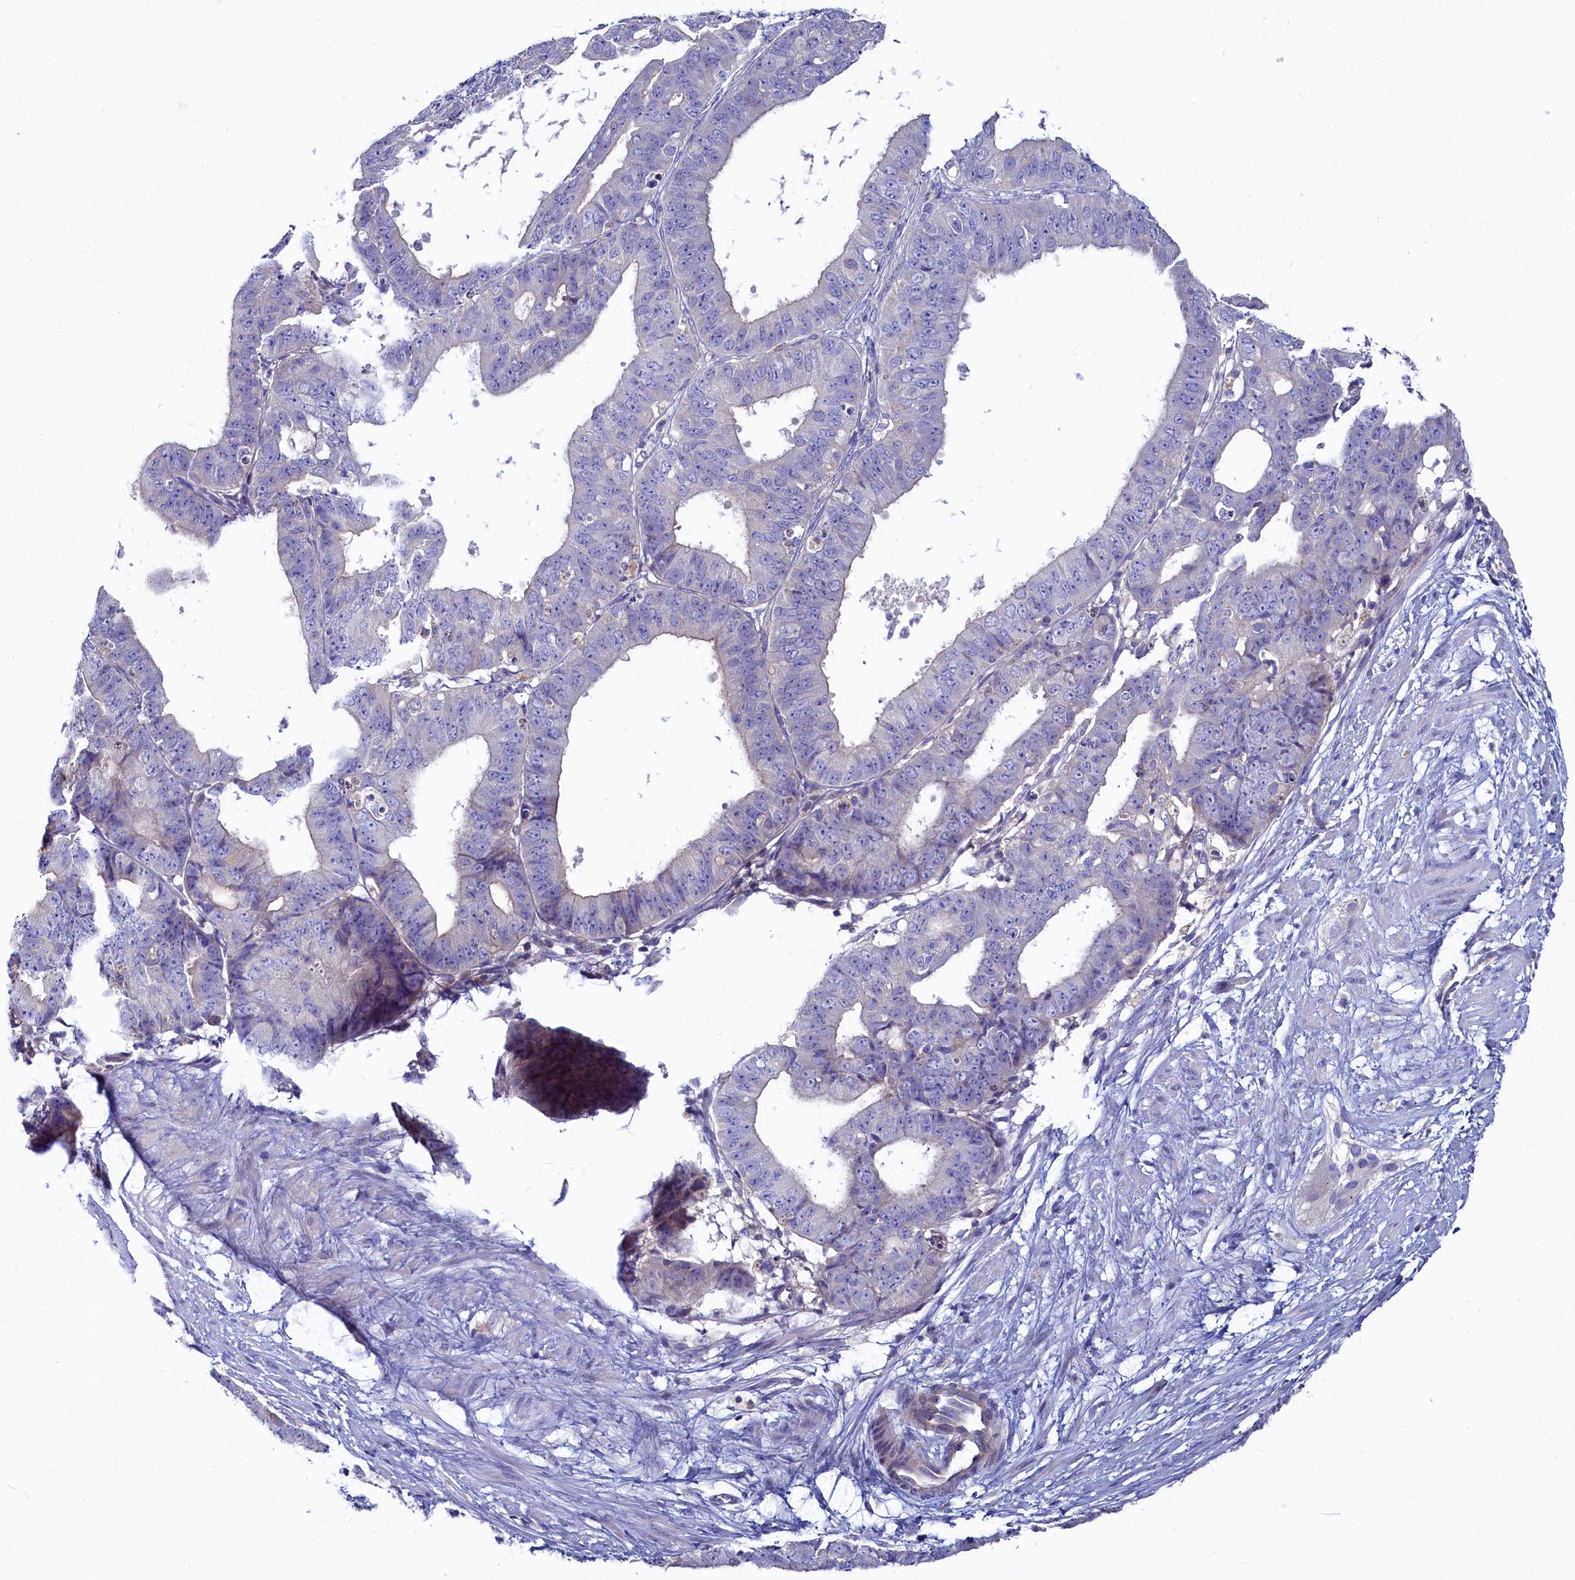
{"staining": {"intensity": "negative", "quantity": "none", "location": "none"}, "tissue": "ovarian cancer", "cell_type": "Tumor cells", "image_type": "cancer", "snomed": [{"axis": "morphology", "description": "Carcinoma, endometroid"}, {"axis": "topography", "description": "Appendix"}, {"axis": "topography", "description": "Ovary"}], "caption": "Tumor cells show no significant staining in ovarian cancer.", "gene": "ASTE1", "patient": {"sex": "female", "age": 42}}